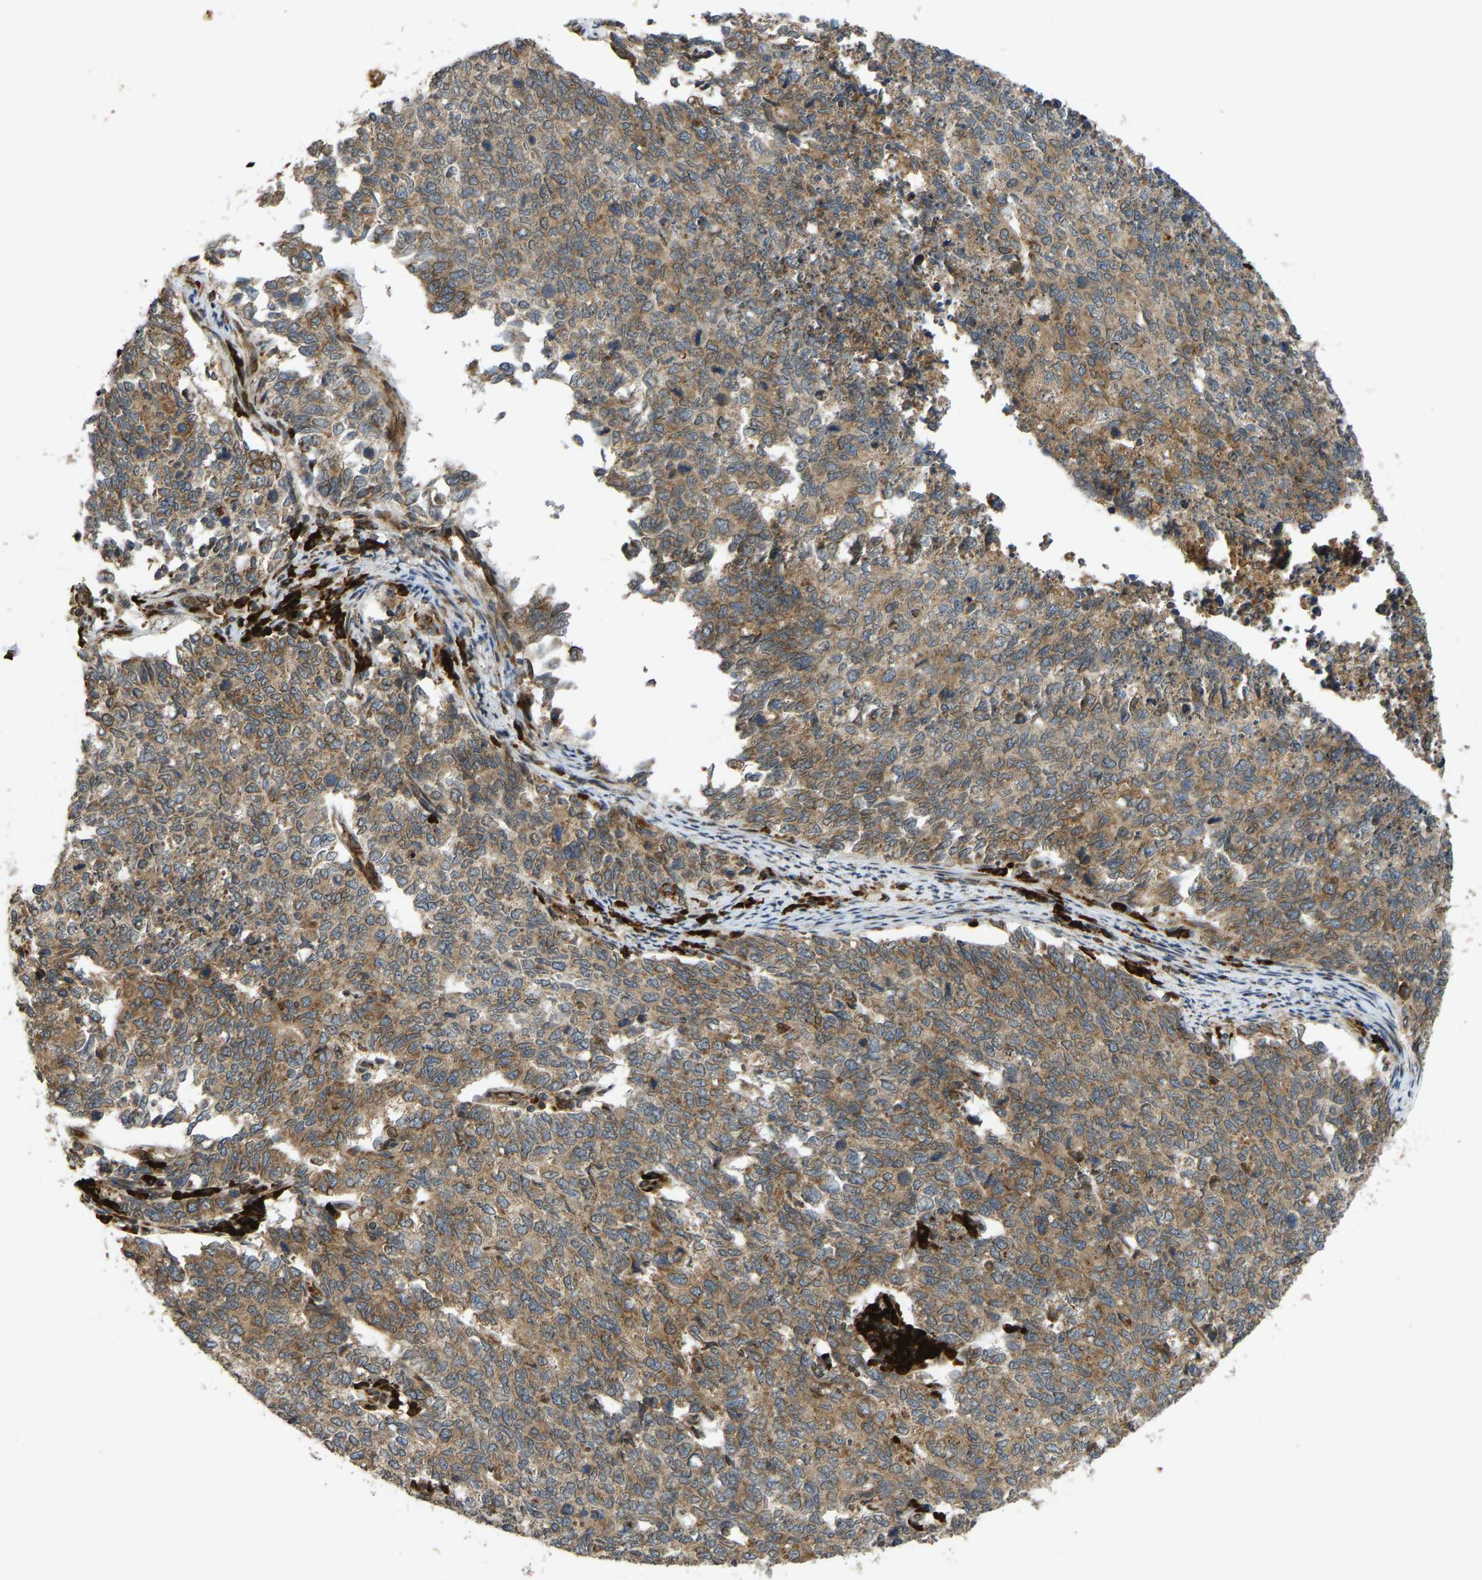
{"staining": {"intensity": "moderate", "quantity": ">75%", "location": "cytoplasmic/membranous"}, "tissue": "cervical cancer", "cell_type": "Tumor cells", "image_type": "cancer", "snomed": [{"axis": "morphology", "description": "Squamous cell carcinoma, NOS"}, {"axis": "topography", "description": "Cervix"}], "caption": "Immunohistochemical staining of cervical squamous cell carcinoma reveals moderate cytoplasmic/membranous protein staining in about >75% of tumor cells.", "gene": "RPN2", "patient": {"sex": "female", "age": 63}}